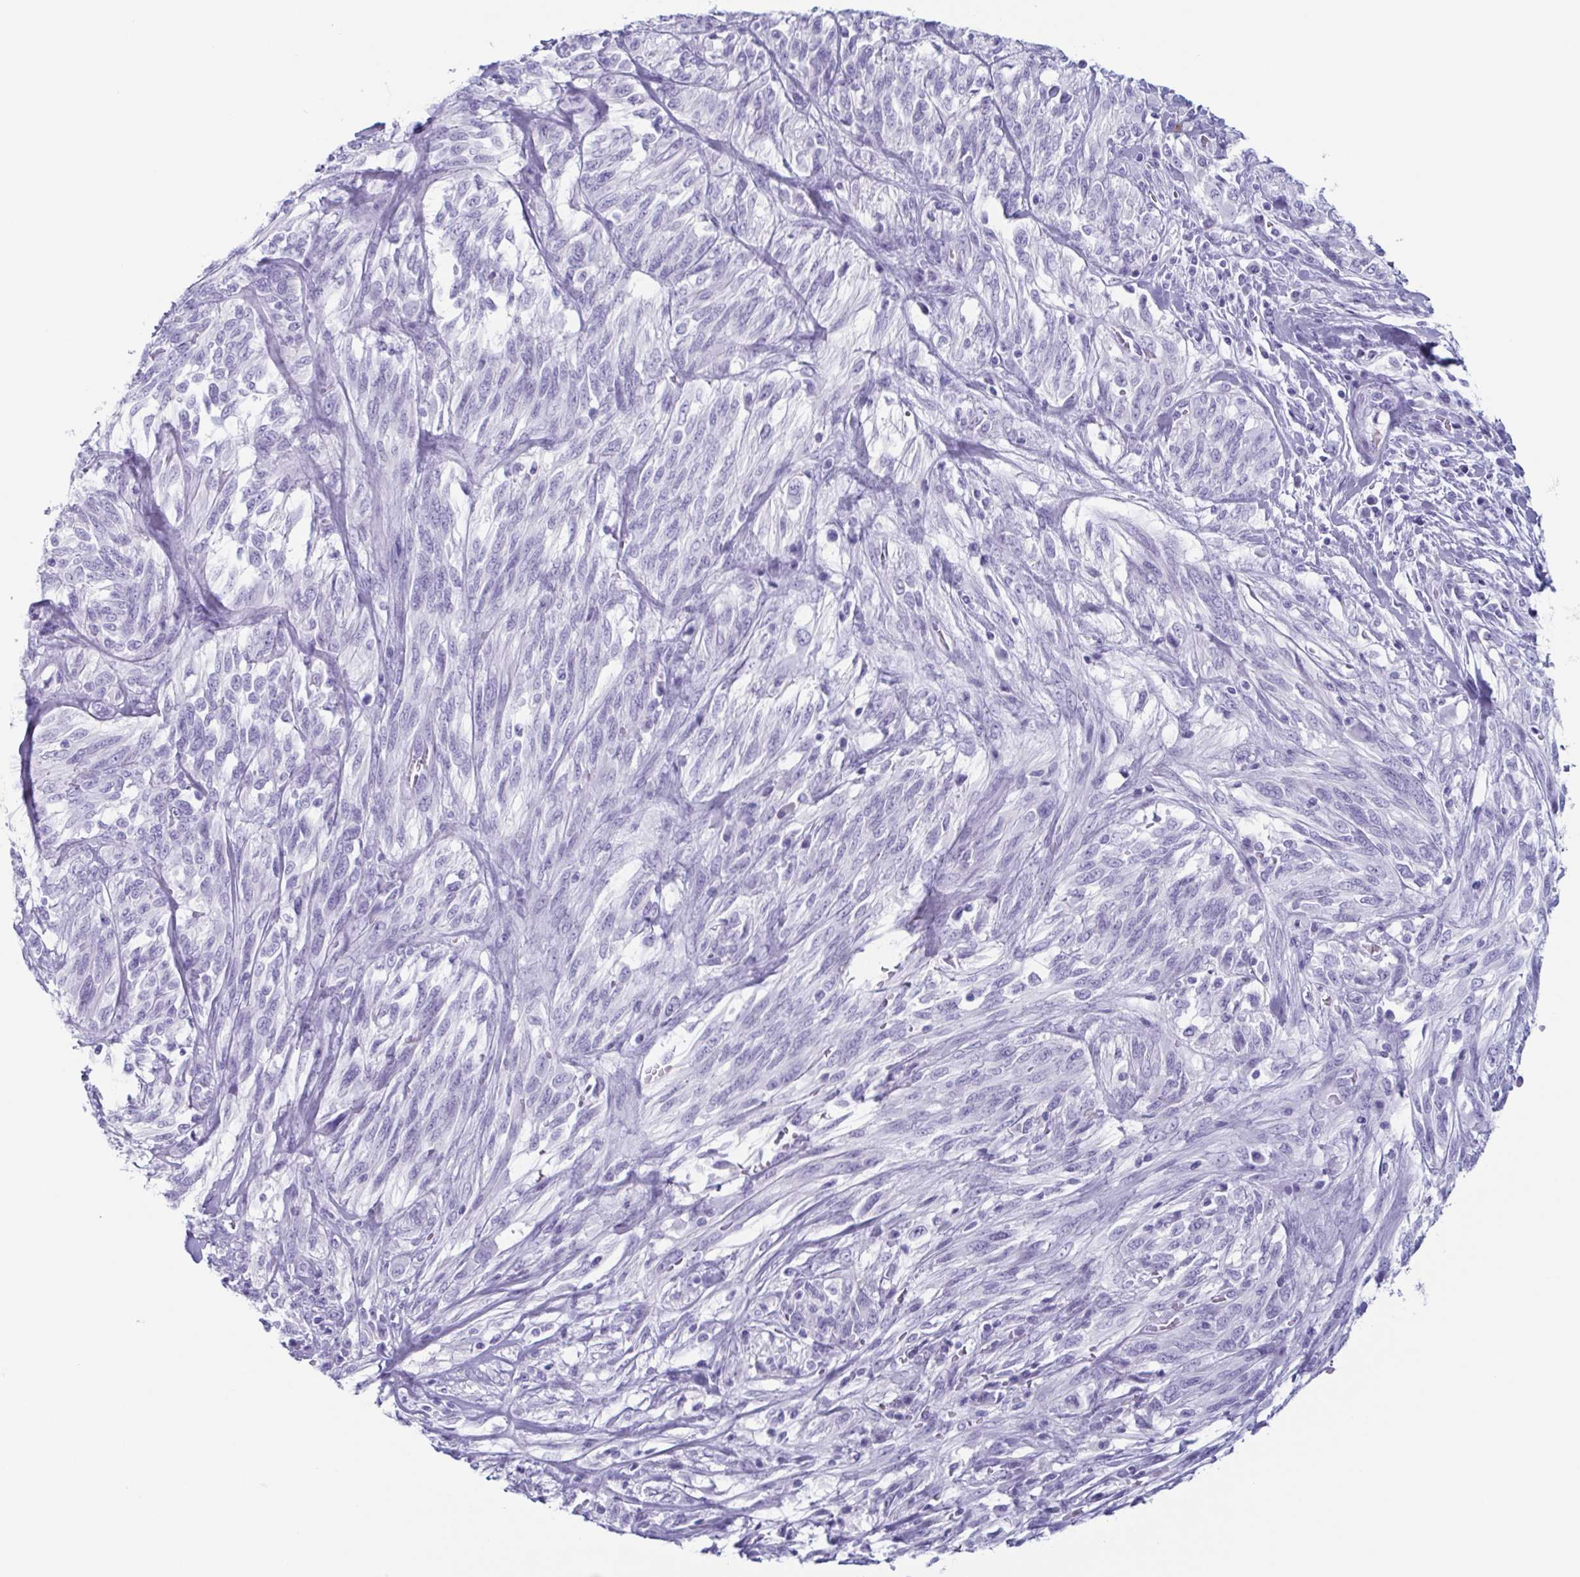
{"staining": {"intensity": "negative", "quantity": "none", "location": "none"}, "tissue": "melanoma", "cell_type": "Tumor cells", "image_type": "cancer", "snomed": [{"axis": "morphology", "description": "Malignant melanoma, NOS"}, {"axis": "topography", "description": "Skin"}], "caption": "IHC micrograph of melanoma stained for a protein (brown), which demonstrates no staining in tumor cells.", "gene": "ENKUR", "patient": {"sex": "female", "age": 91}}